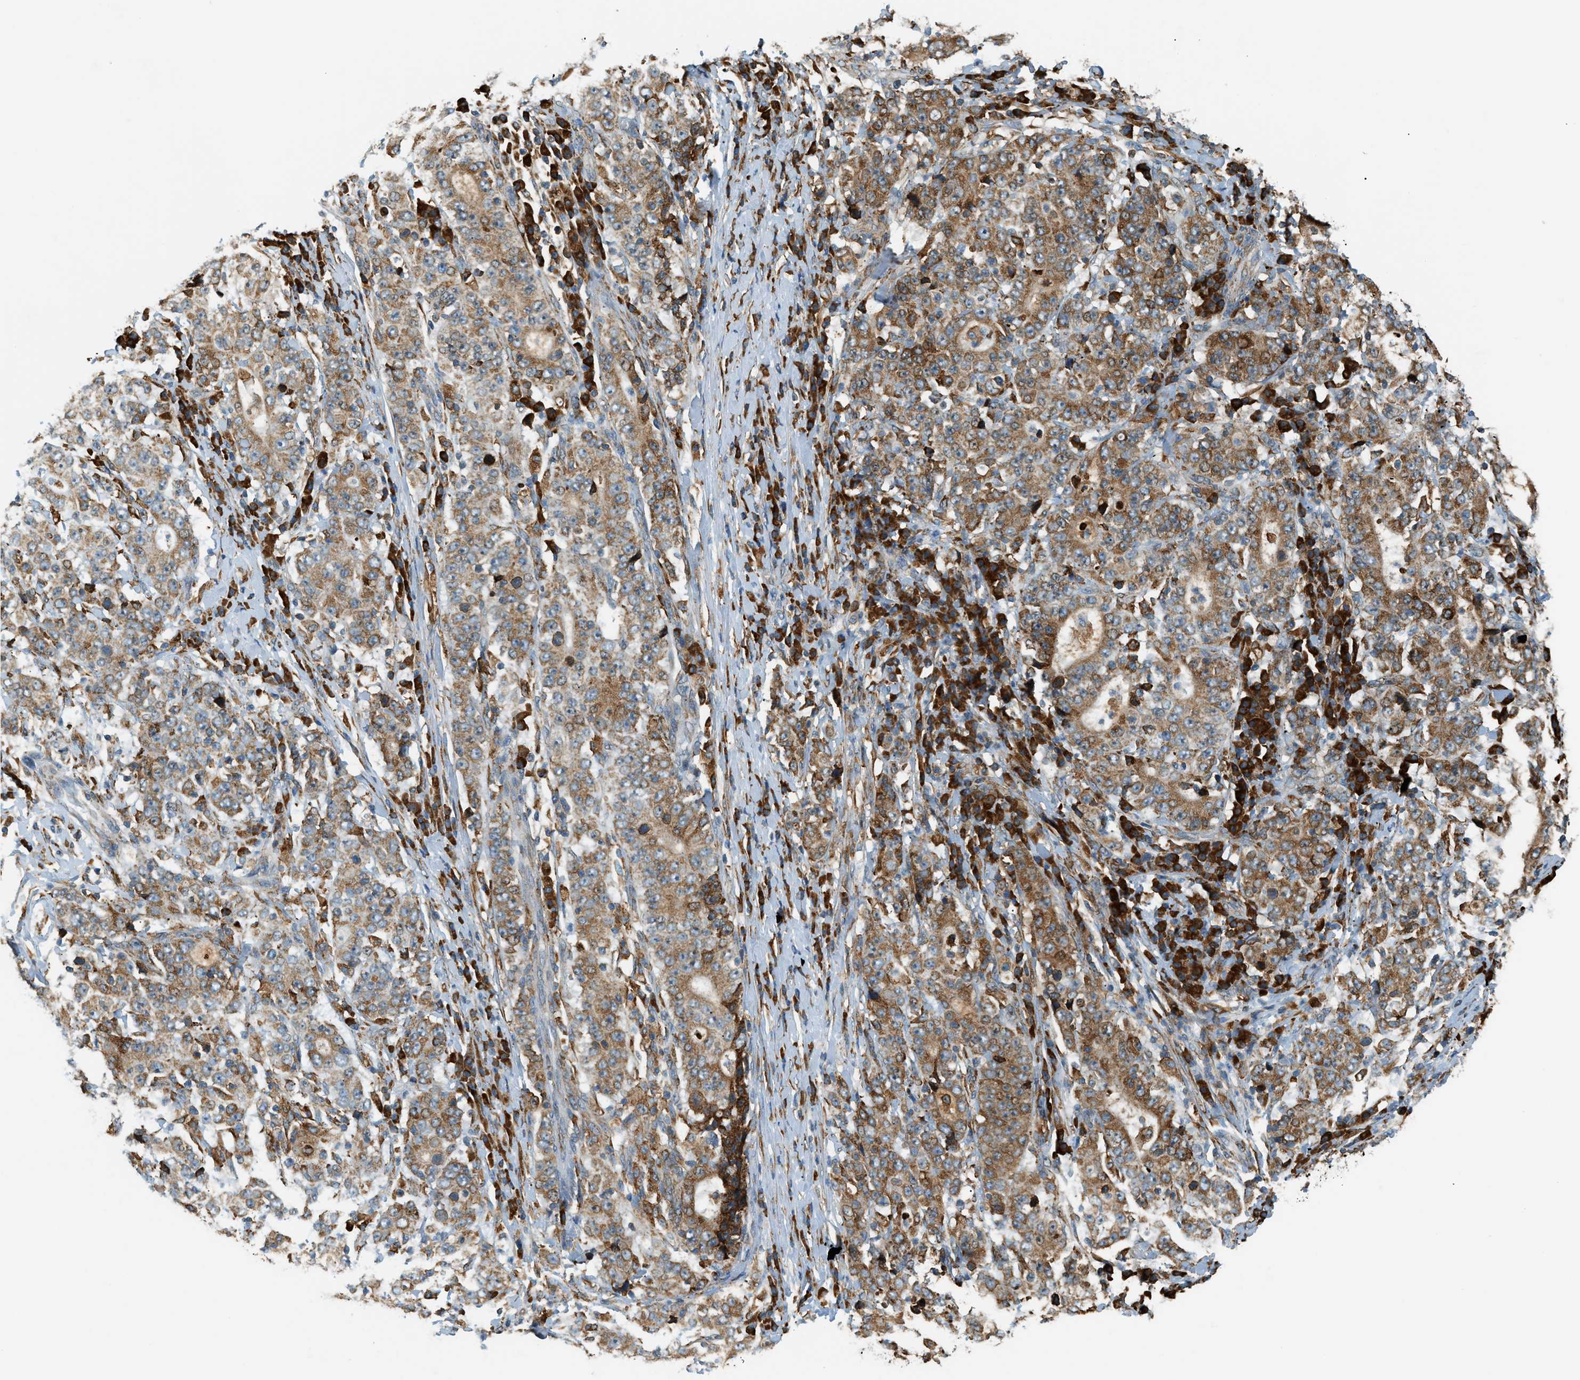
{"staining": {"intensity": "moderate", "quantity": ">75%", "location": "cytoplasmic/membranous"}, "tissue": "stomach cancer", "cell_type": "Tumor cells", "image_type": "cancer", "snomed": [{"axis": "morphology", "description": "Normal tissue, NOS"}, {"axis": "morphology", "description": "Adenocarcinoma, NOS"}, {"axis": "topography", "description": "Stomach, upper"}, {"axis": "topography", "description": "Stomach"}], "caption": "DAB immunohistochemical staining of stomach adenocarcinoma shows moderate cytoplasmic/membranous protein positivity in approximately >75% of tumor cells.", "gene": "SEMA4D", "patient": {"sex": "male", "age": 59}}